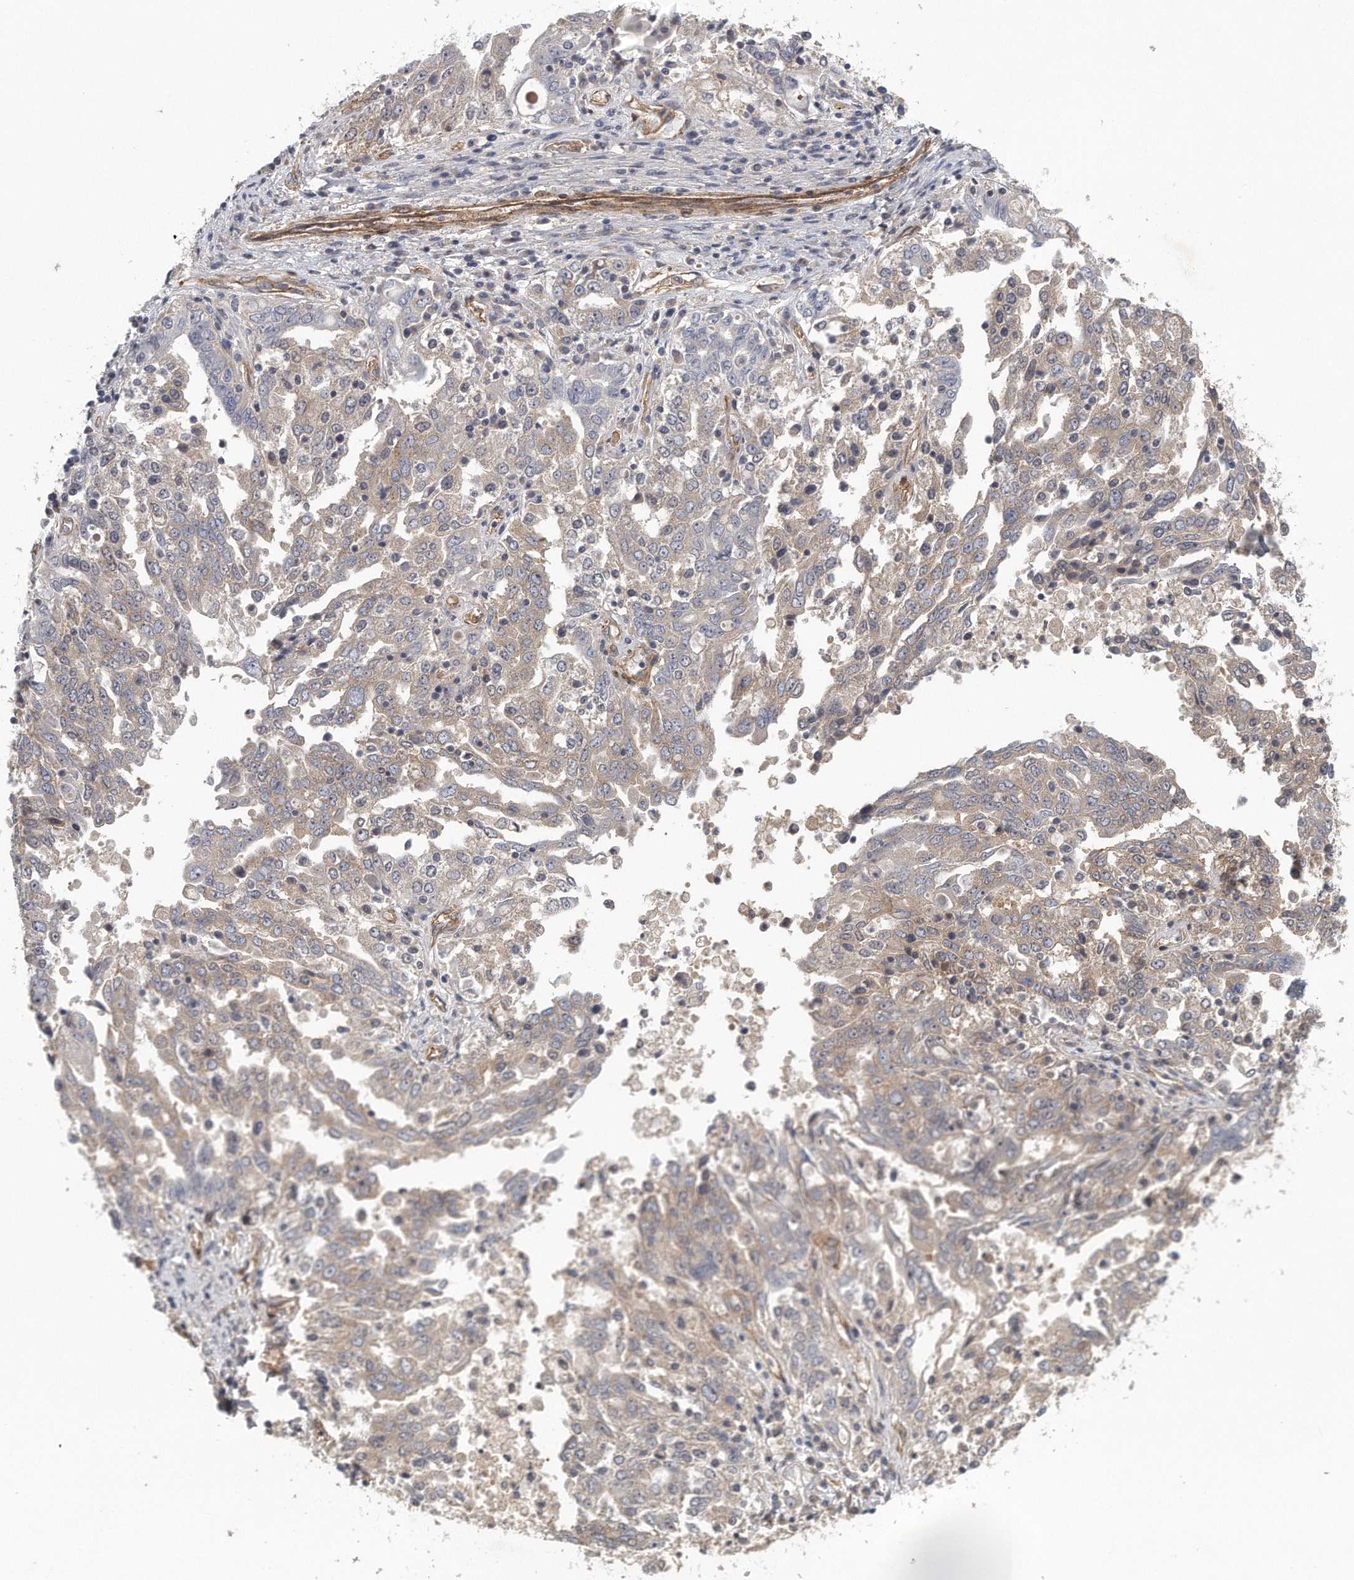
{"staining": {"intensity": "weak", "quantity": ">75%", "location": "cytoplasmic/membranous"}, "tissue": "ovarian cancer", "cell_type": "Tumor cells", "image_type": "cancer", "snomed": [{"axis": "morphology", "description": "Carcinoma, endometroid"}, {"axis": "topography", "description": "Ovary"}], "caption": "The histopathology image reveals immunohistochemical staining of endometroid carcinoma (ovarian). There is weak cytoplasmic/membranous expression is identified in approximately >75% of tumor cells.", "gene": "MTERF4", "patient": {"sex": "female", "age": 62}}